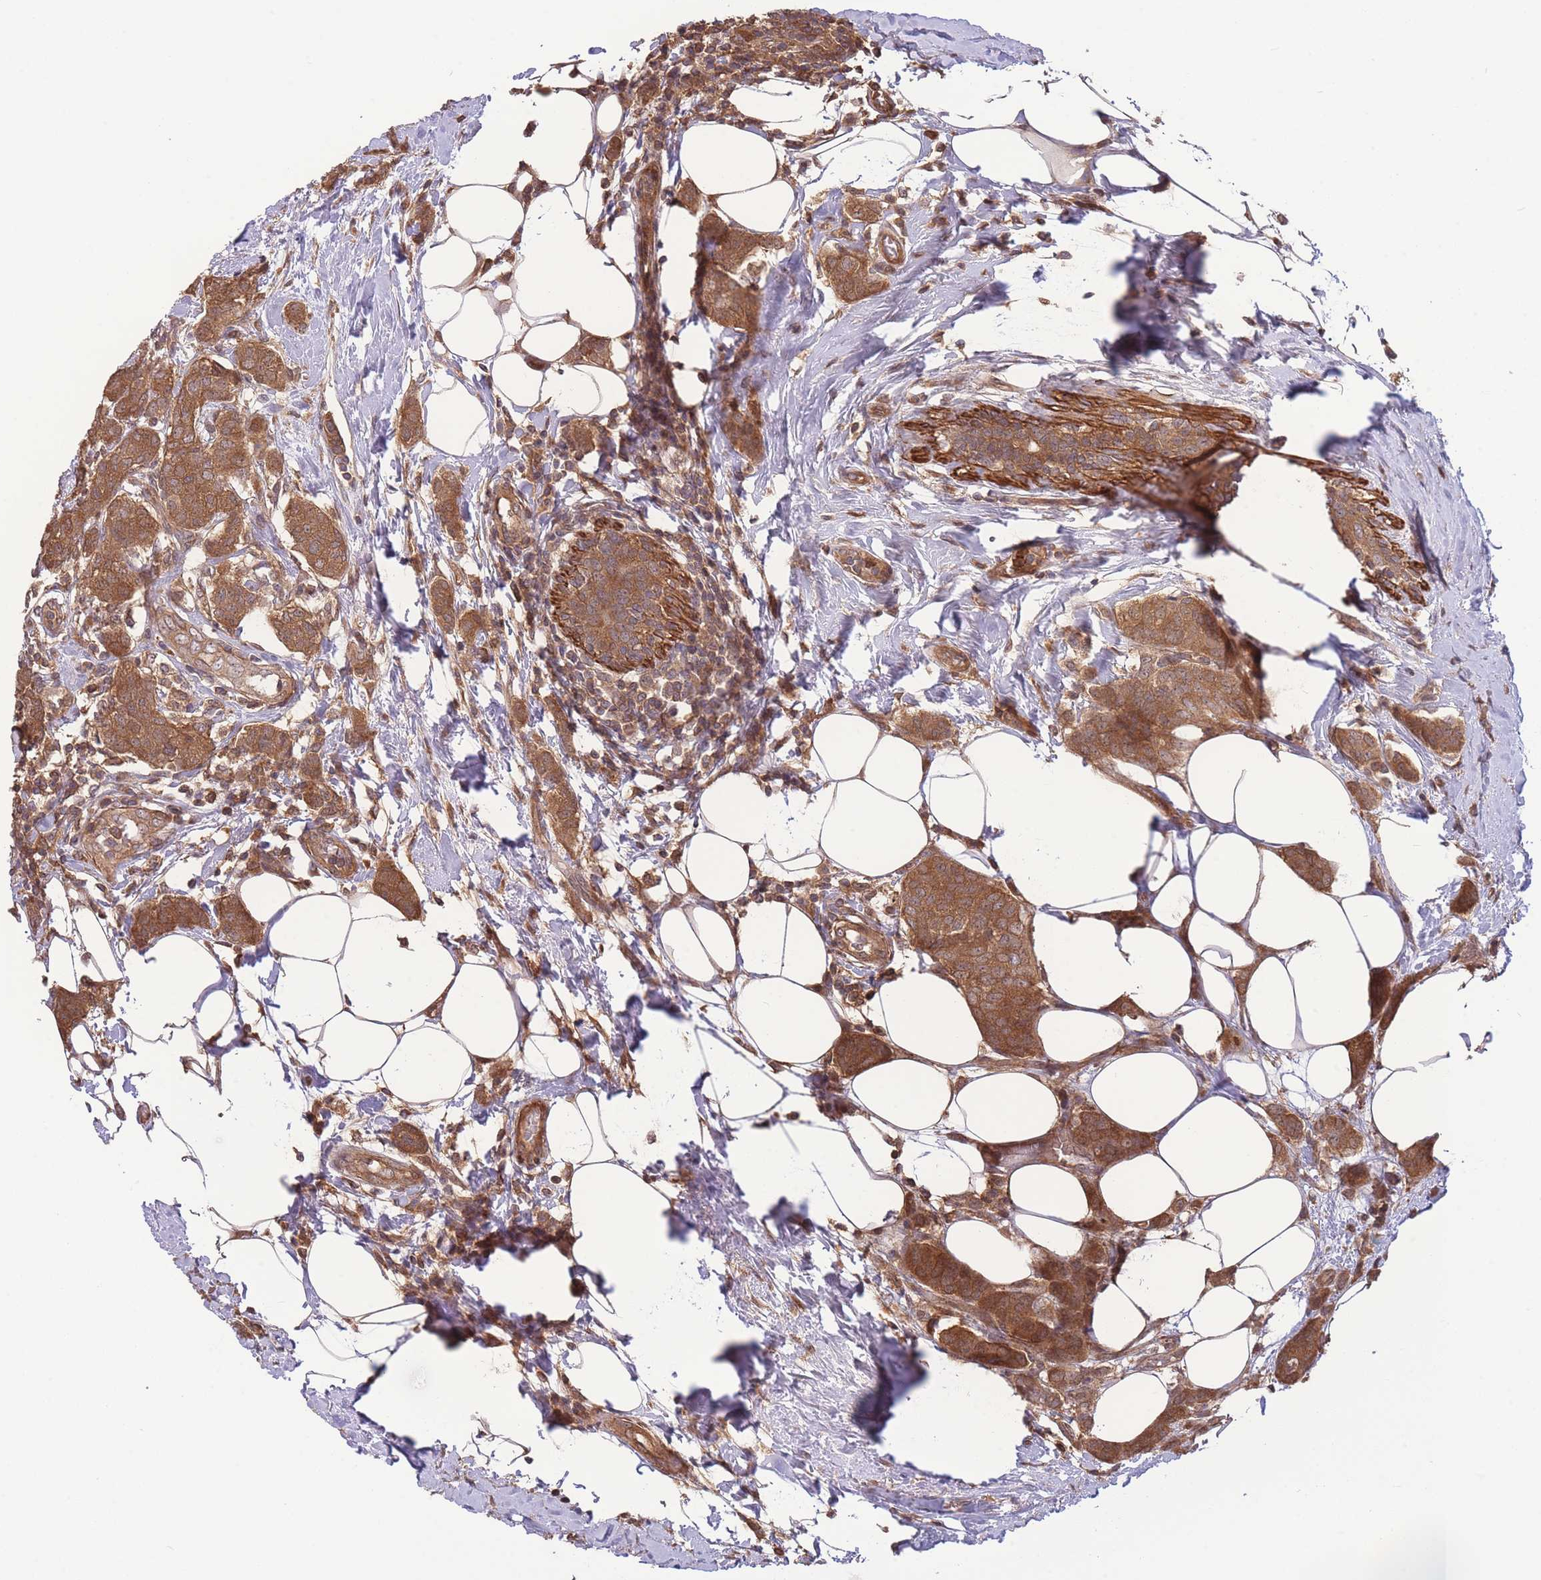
{"staining": {"intensity": "moderate", "quantity": ">75%", "location": "cytoplasmic/membranous"}, "tissue": "breast cancer", "cell_type": "Tumor cells", "image_type": "cancer", "snomed": [{"axis": "morphology", "description": "Duct carcinoma"}, {"axis": "topography", "description": "Breast"}], "caption": "The immunohistochemical stain highlights moderate cytoplasmic/membranous expression in tumor cells of breast cancer (invasive ductal carcinoma) tissue. (DAB (3,3'-diaminobenzidine) = brown stain, brightfield microscopy at high magnification).", "gene": "ZNF304", "patient": {"sex": "female", "age": 72}}